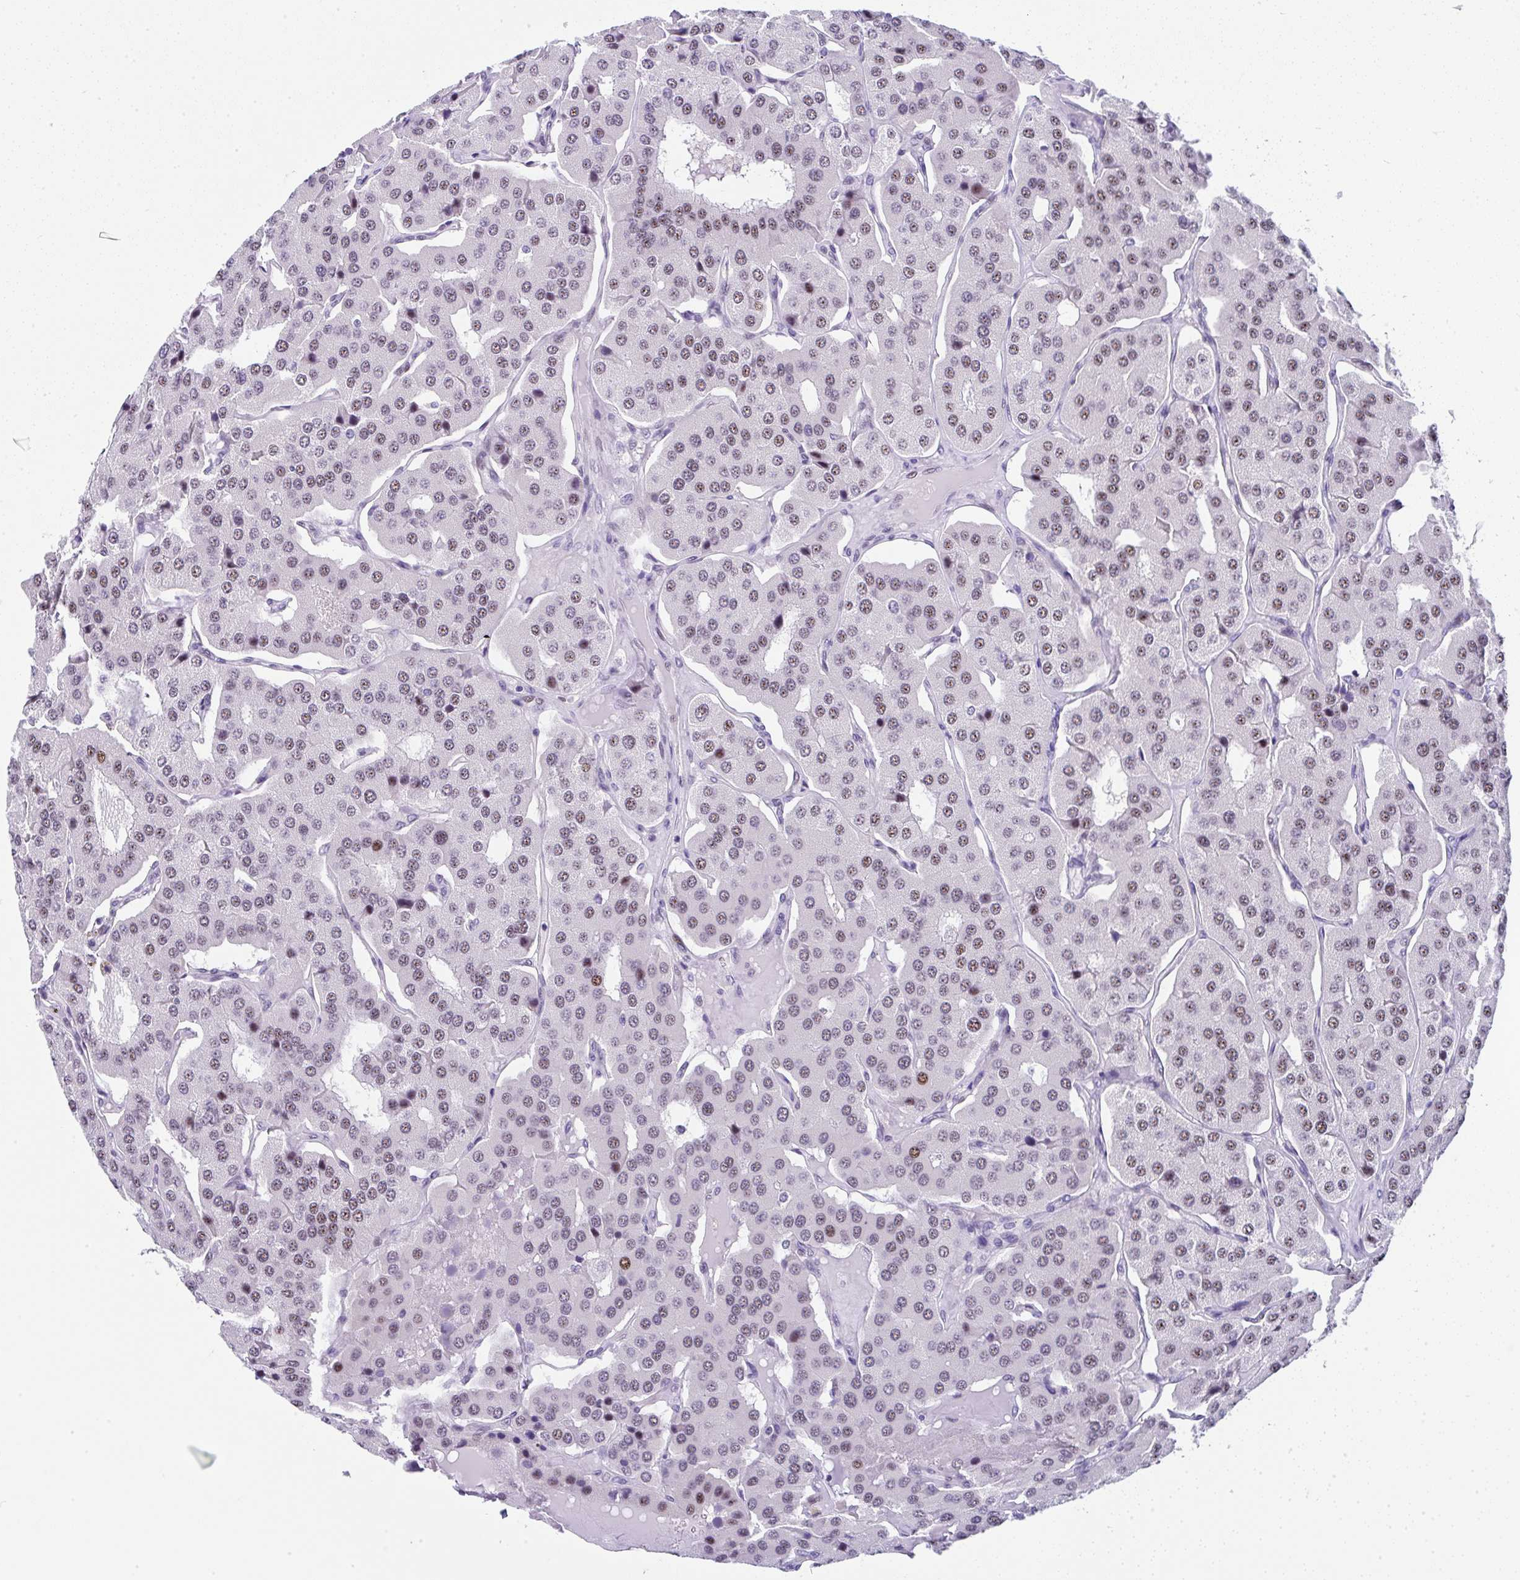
{"staining": {"intensity": "moderate", "quantity": "25%-75%", "location": "nuclear"}, "tissue": "parathyroid gland", "cell_type": "Glandular cells", "image_type": "normal", "snomed": [{"axis": "morphology", "description": "Normal tissue, NOS"}, {"axis": "morphology", "description": "Adenoma, NOS"}, {"axis": "topography", "description": "Parathyroid gland"}], "caption": "High-power microscopy captured an immunohistochemistry (IHC) micrograph of unremarkable parathyroid gland, revealing moderate nuclear positivity in about 25%-75% of glandular cells. Immunohistochemistry (ihc) stains the protein in brown and the nuclei are stained blue.", "gene": "NR1D2", "patient": {"sex": "female", "age": 86}}